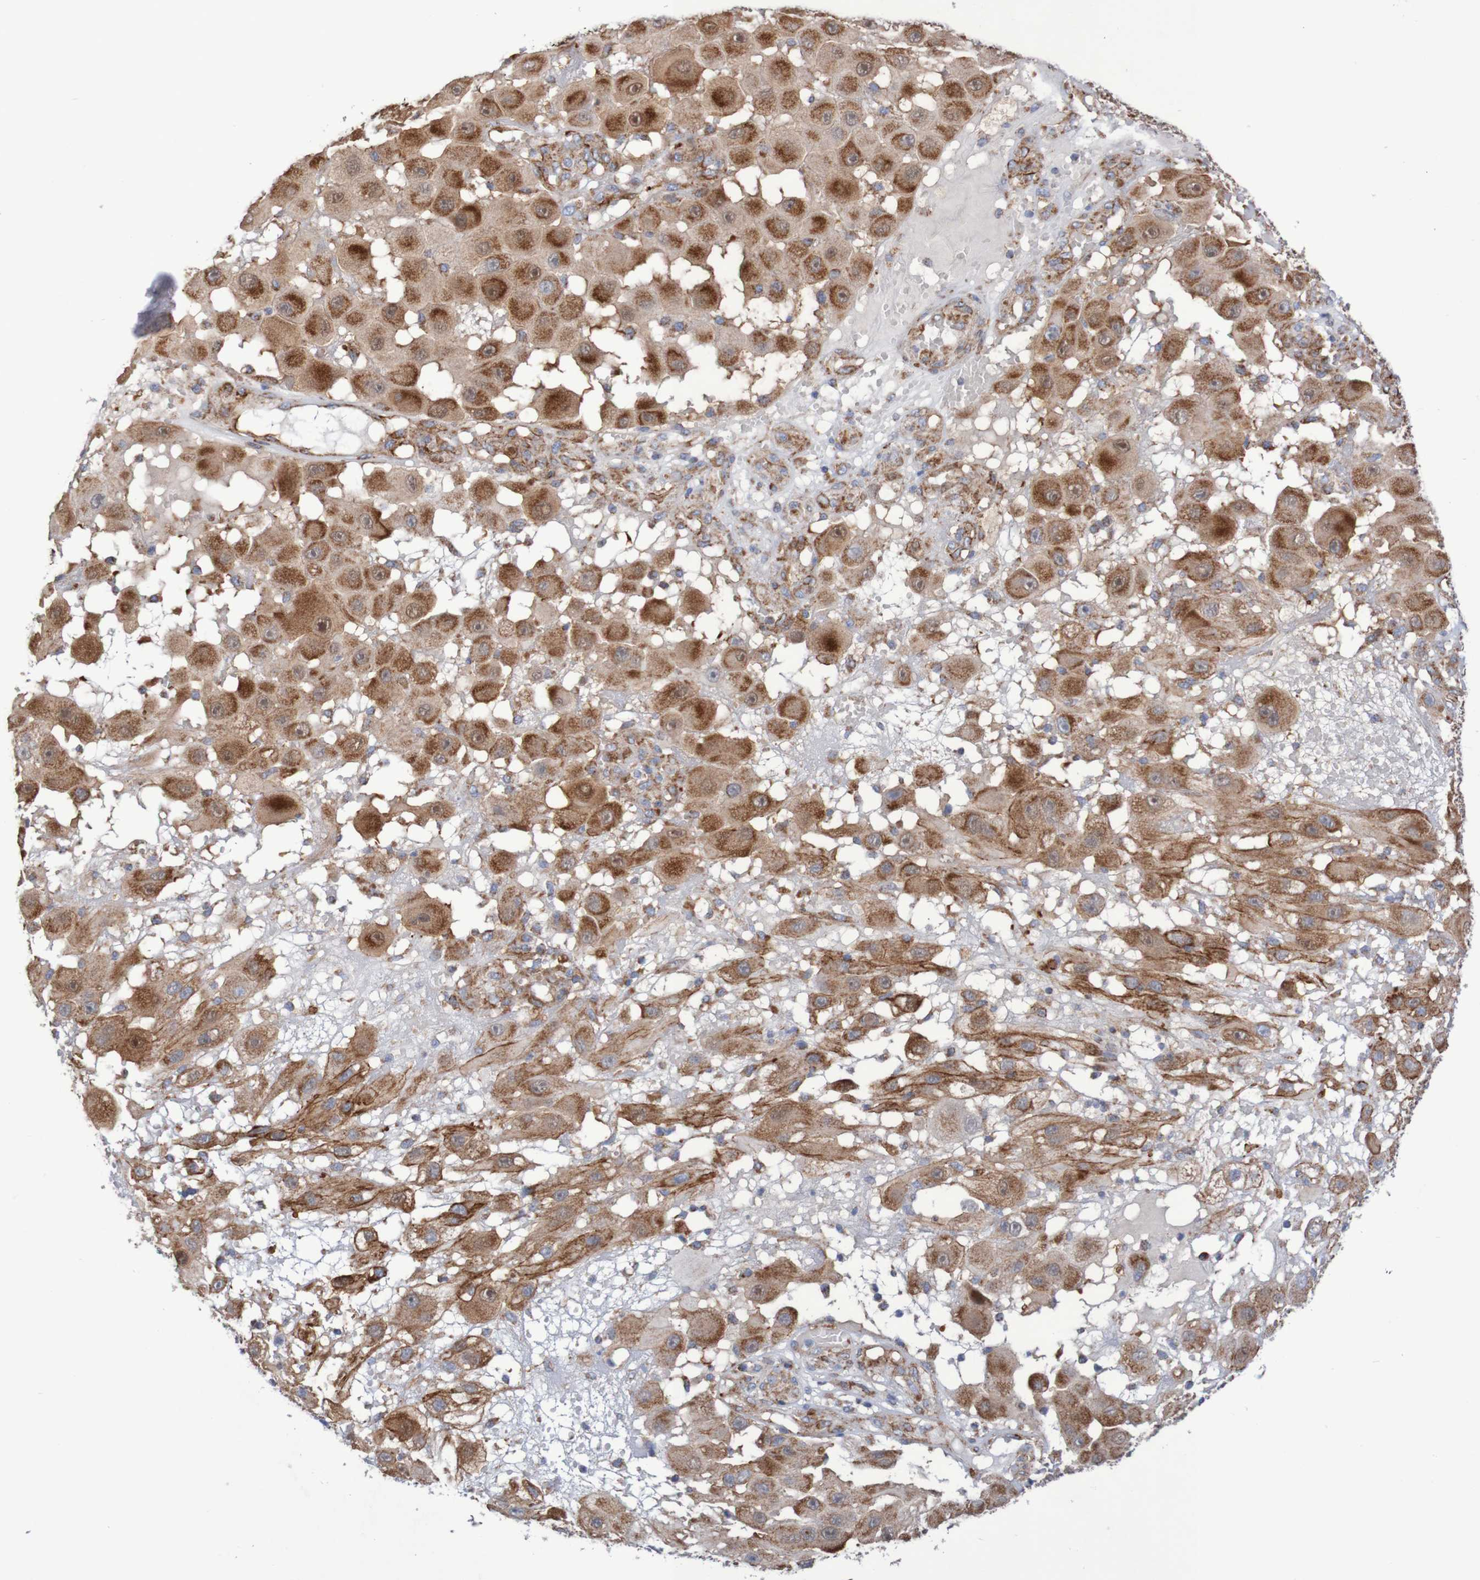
{"staining": {"intensity": "strong", "quantity": ">75%", "location": "cytoplasmic/membranous"}, "tissue": "melanoma", "cell_type": "Tumor cells", "image_type": "cancer", "snomed": [{"axis": "morphology", "description": "Malignant melanoma, NOS"}, {"axis": "topography", "description": "Skin"}], "caption": "About >75% of tumor cells in malignant melanoma exhibit strong cytoplasmic/membranous protein staining as visualized by brown immunohistochemical staining.", "gene": "MMEL1", "patient": {"sex": "female", "age": 81}}